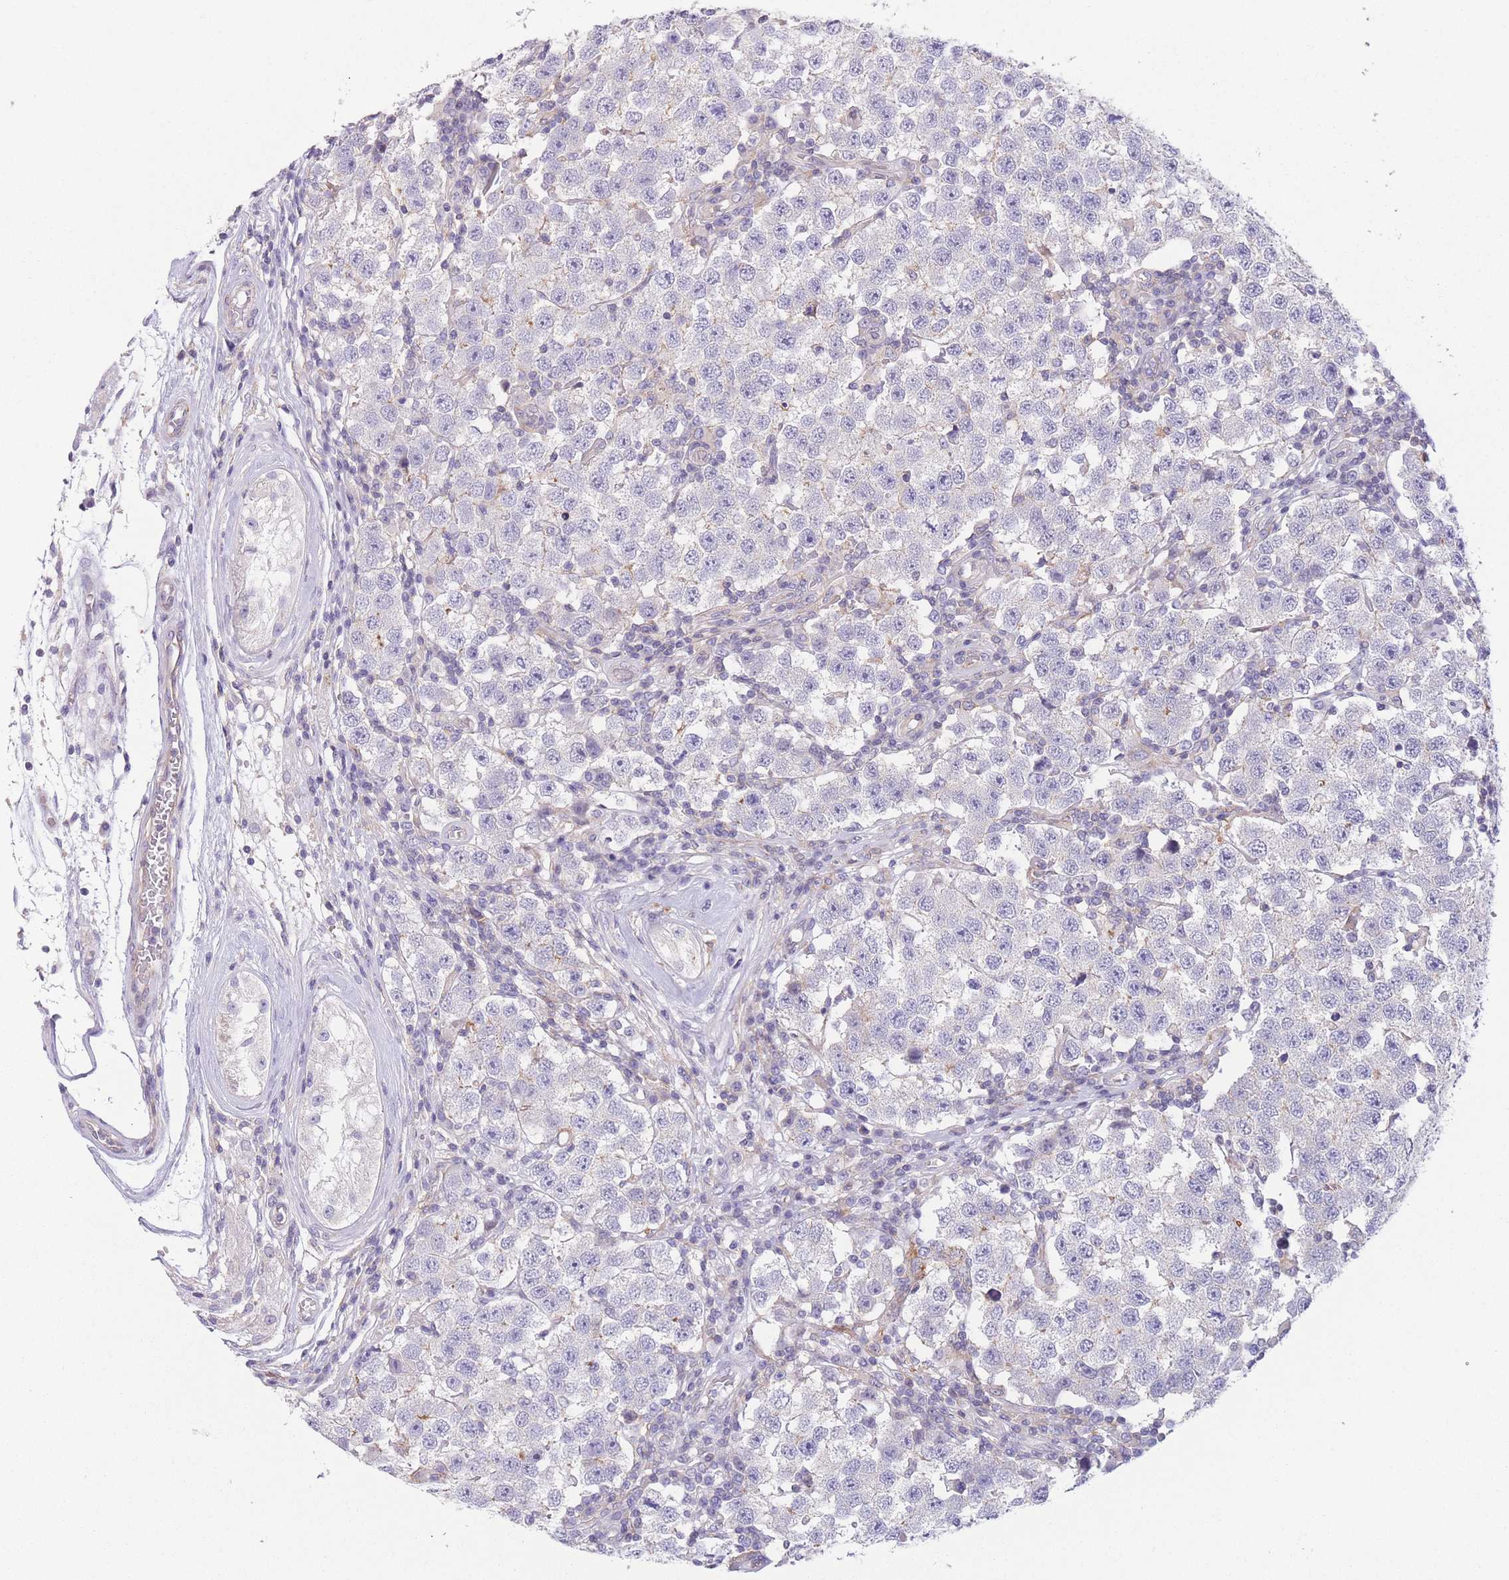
{"staining": {"intensity": "negative", "quantity": "none", "location": "none"}, "tissue": "testis cancer", "cell_type": "Tumor cells", "image_type": "cancer", "snomed": [{"axis": "morphology", "description": "Seminoma, NOS"}, {"axis": "topography", "description": "Testis"}], "caption": "The image demonstrates no significant positivity in tumor cells of testis cancer.", "gene": "C9orf152", "patient": {"sex": "male", "age": 34}}